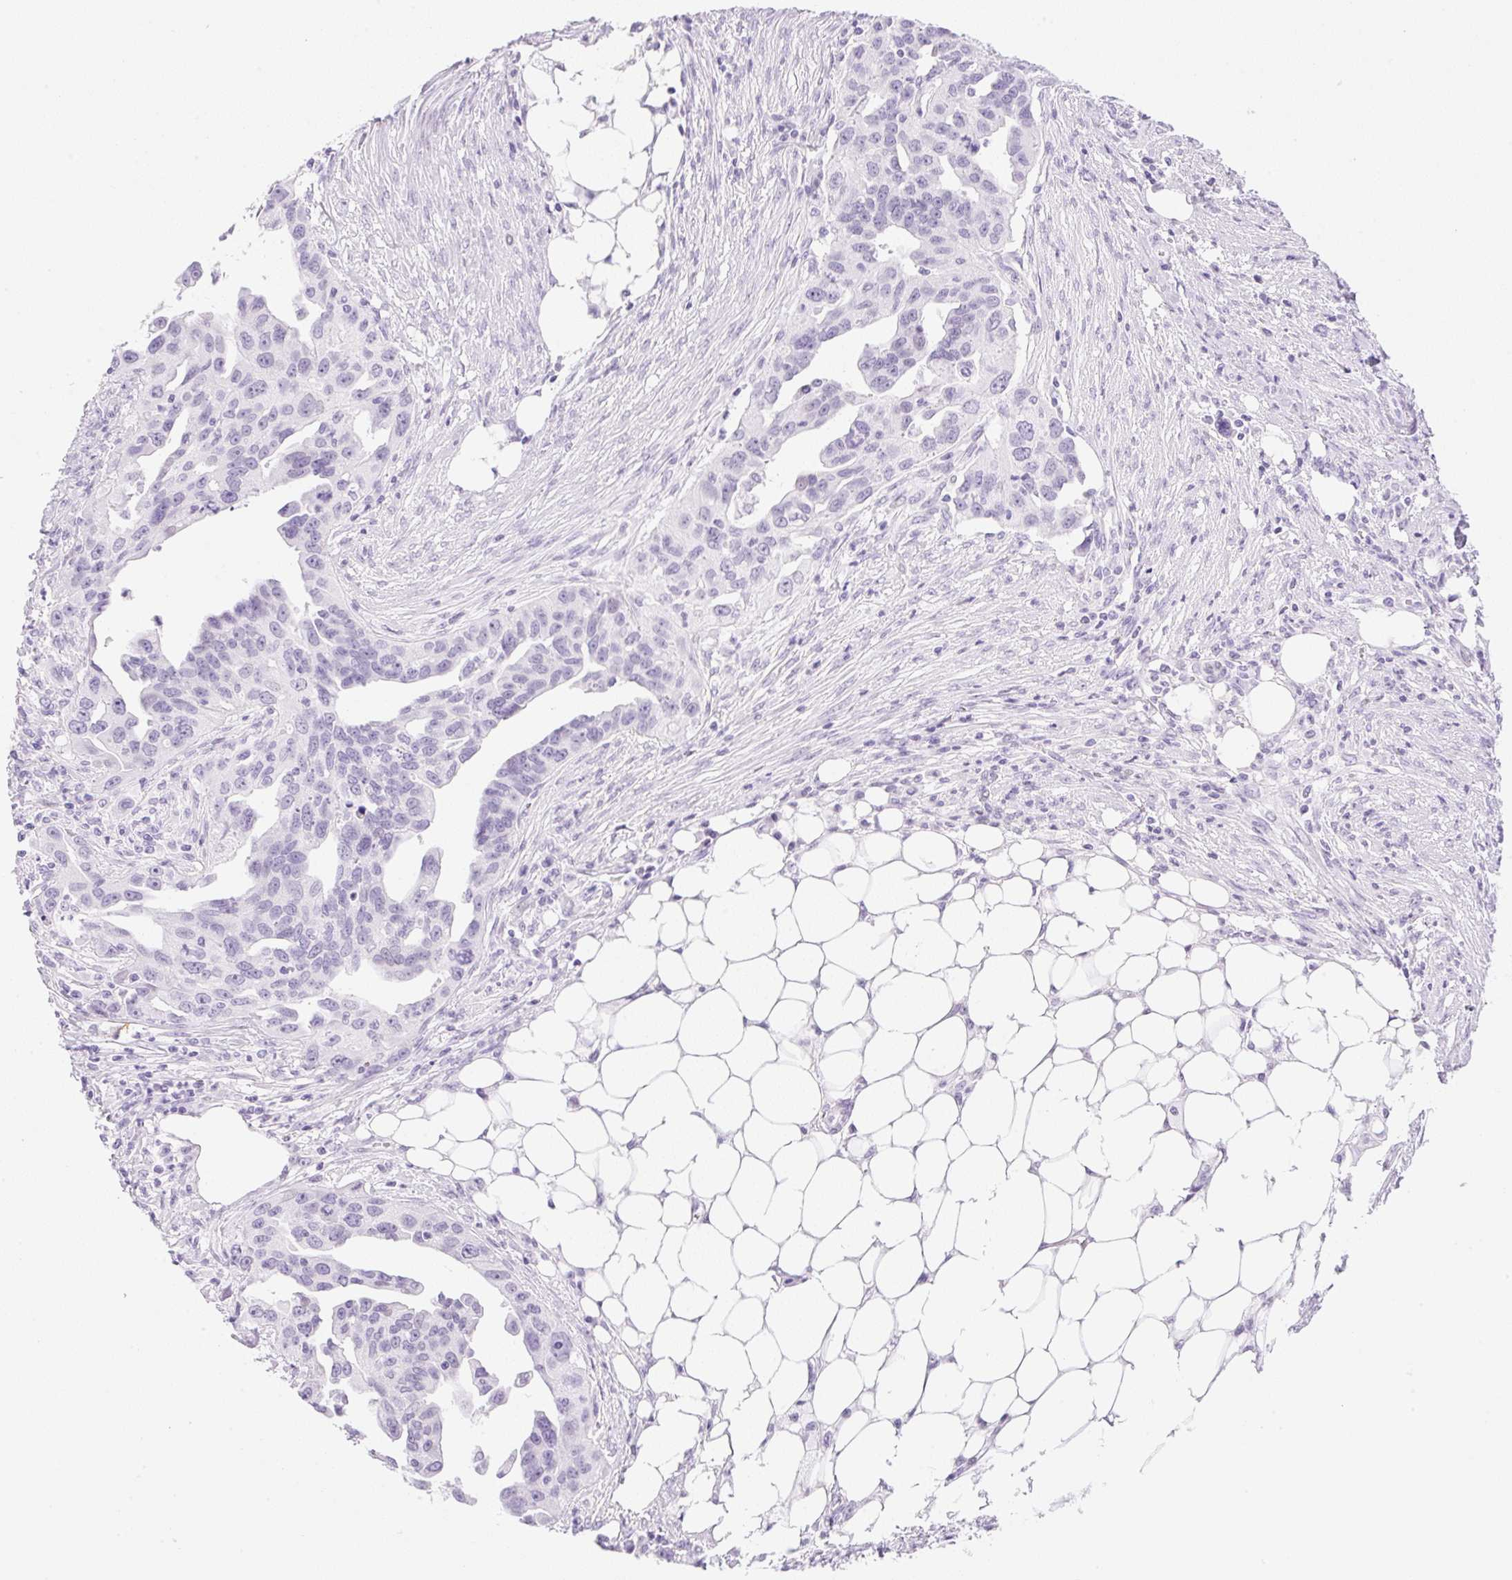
{"staining": {"intensity": "negative", "quantity": "none", "location": "none"}, "tissue": "ovarian cancer", "cell_type": "Tumor cells", "image_type": "cancer", "snomed": [{"axis": "morphology", "description": "Carcinoma, endometroid"}, {"axis": "morphology", "description": "Cystadenocarcinoma, serous, NOS"}, {"axis": "topography", "description": "Ovary"}], "caption": "Immunohistochemistry photomicrograph of serous cystadenocarcinoma (ovarian) stained for a protein (brown), which demonstrates no positivity in tumor cells. (Brightfield microscopy of DAB IHC at high magnification).", "gene": "SPRR4", "patient": {"sex": "female", "age": 45}}